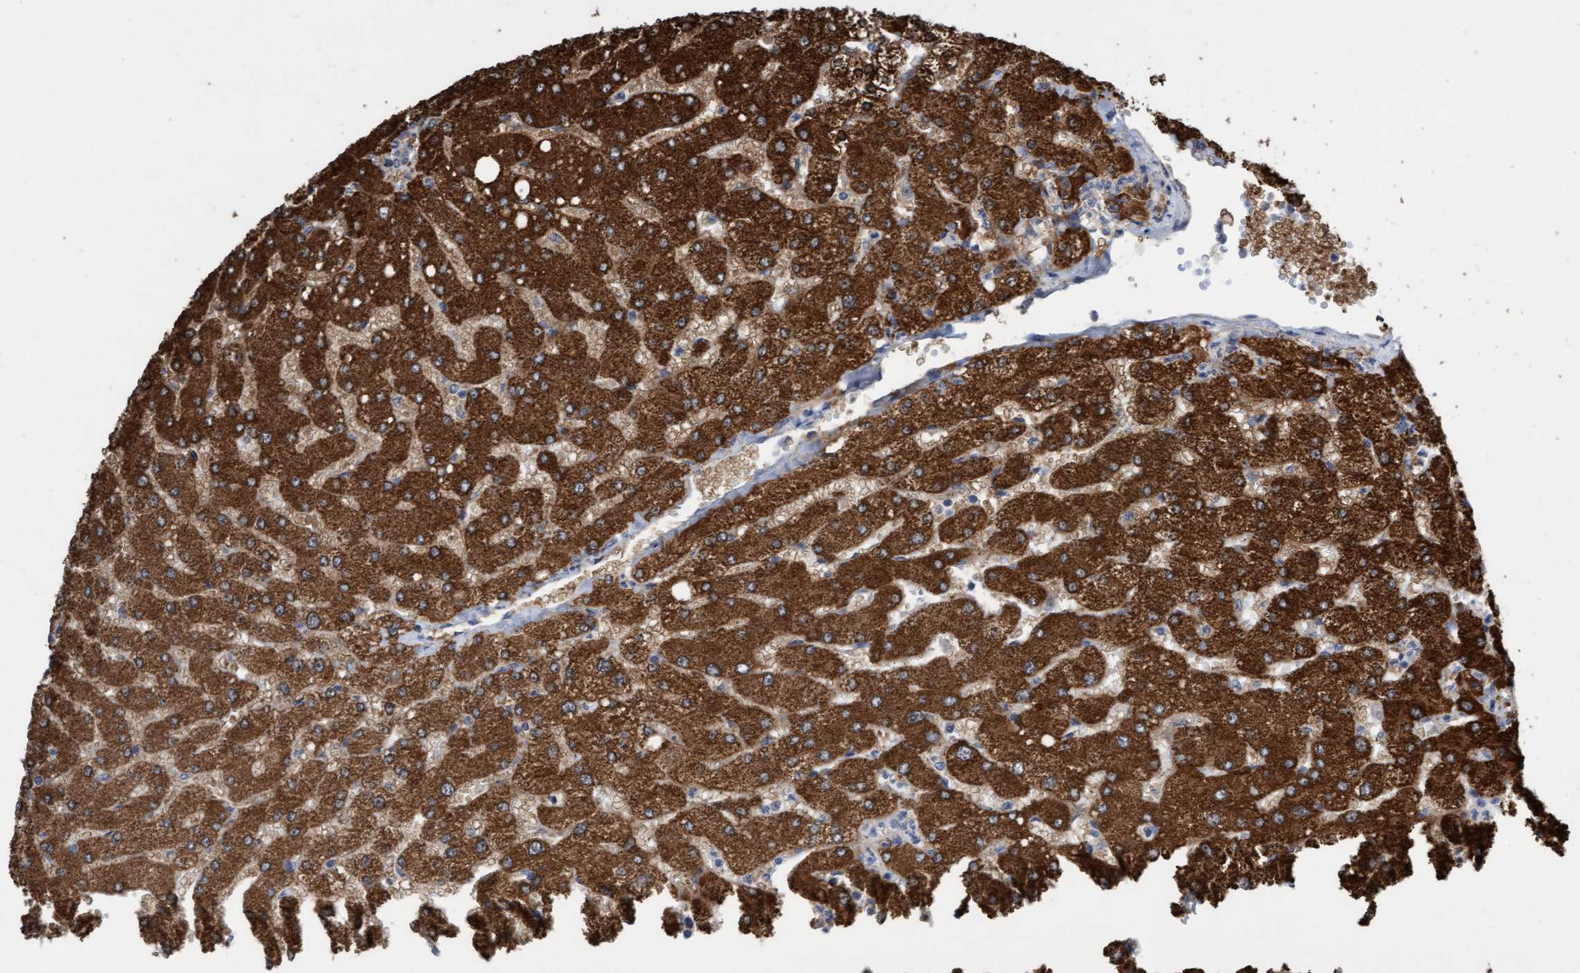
{"staining": {"intensity": "weak", "quantity": "<25%", "location": "cytoplasmic/membranous"}, "tissue": "liver", "cell_type": "Cholangiocytes", "image_type": "normal", "snomed": [{"axis": "morphology", "description": "Normal tissue, NOS"}, {"axis": "topography", "description": "Liver"}], "caption": "Cholangiocytes show no significant staining in unremarkable liver.", "gene": "ITFG1", "patient": {"sex": "male", "age": 55}}